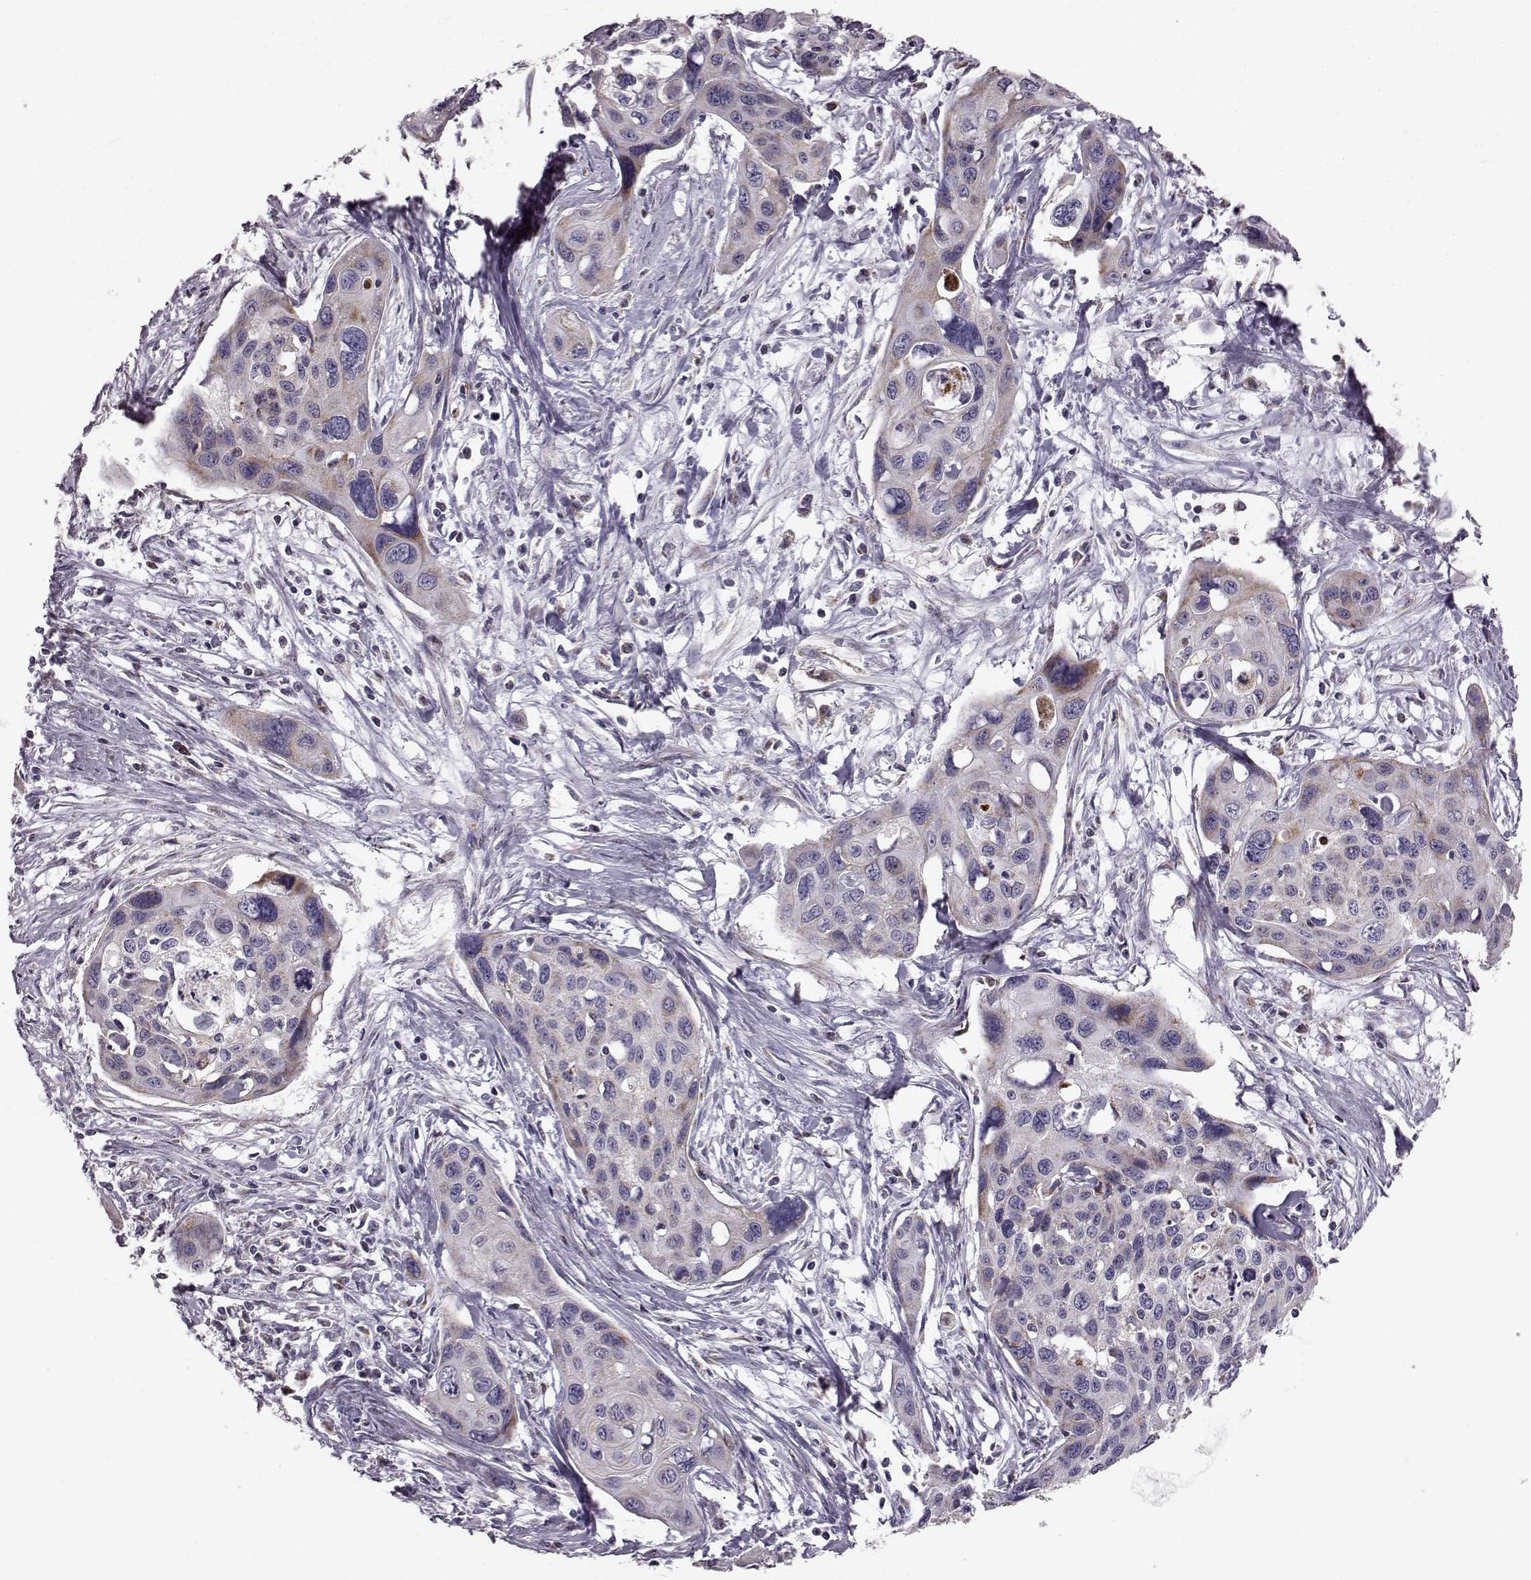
{"staining": {"intensity": "moderate", "quantity": "<25%", "location": "cytoplasmic/membranous"}, "tissue": "cervical cancer", "cell_type": "Tumor cells", "image_type": "cancer", "snomed": [{"axis": "morphology", "description": "Squamous cell carcinoma, NOS"}, {"axis": "topography", "description": "Cervix"}], "caption": "Immunohistochemical staining of cervical cancer (squamous cell carcinoma) shows low levels of moderate cytoplasmic/membranous positivity in about <25% of tumor cells. (Stains: DAB in brown, nuclei in blue, Microscopy: brightfield microscopy at high magnification).", "gene": "ATP5MF", "patient": {"sex": "female", "age": 31}}